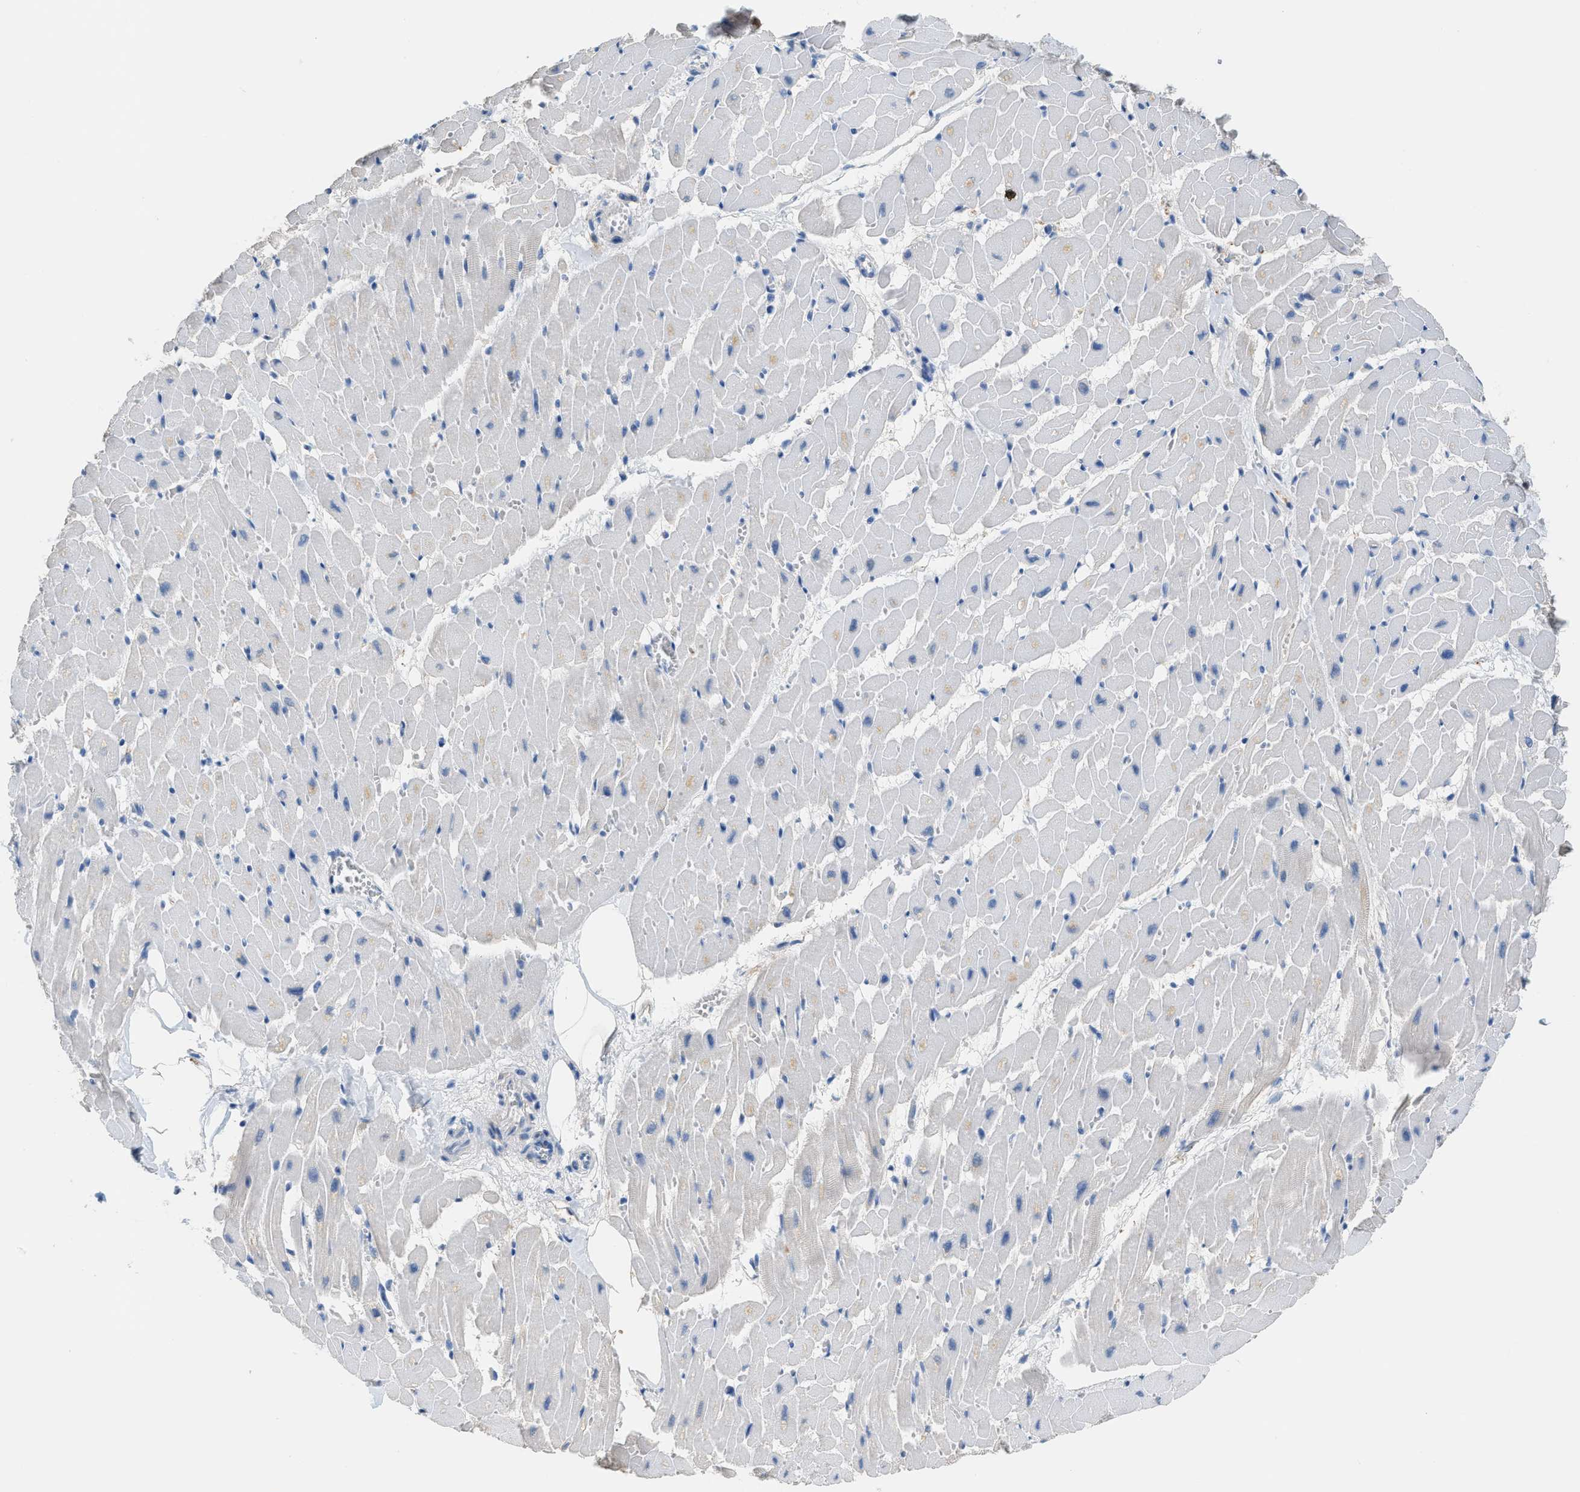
{"staining": {"intensity": "negative", "quantity": "none", "location": "none"}, "tissue": "heart muscle", "cell_type": "Cardiomyocytes", "image_type": "normal", "snomed": [{"axis": "morphology", "description": "Normal tissue, NOS"}, {"axis": "topography", "description": "Heart"}], "caption": "Cardiomyocytes are negative for brown protein staining in normal heart muscle. (DAB IHC visualized using brightfield microscopy, high magnification).", "gene": "CFI", "patient": {"sex": "female", "age": 19}}